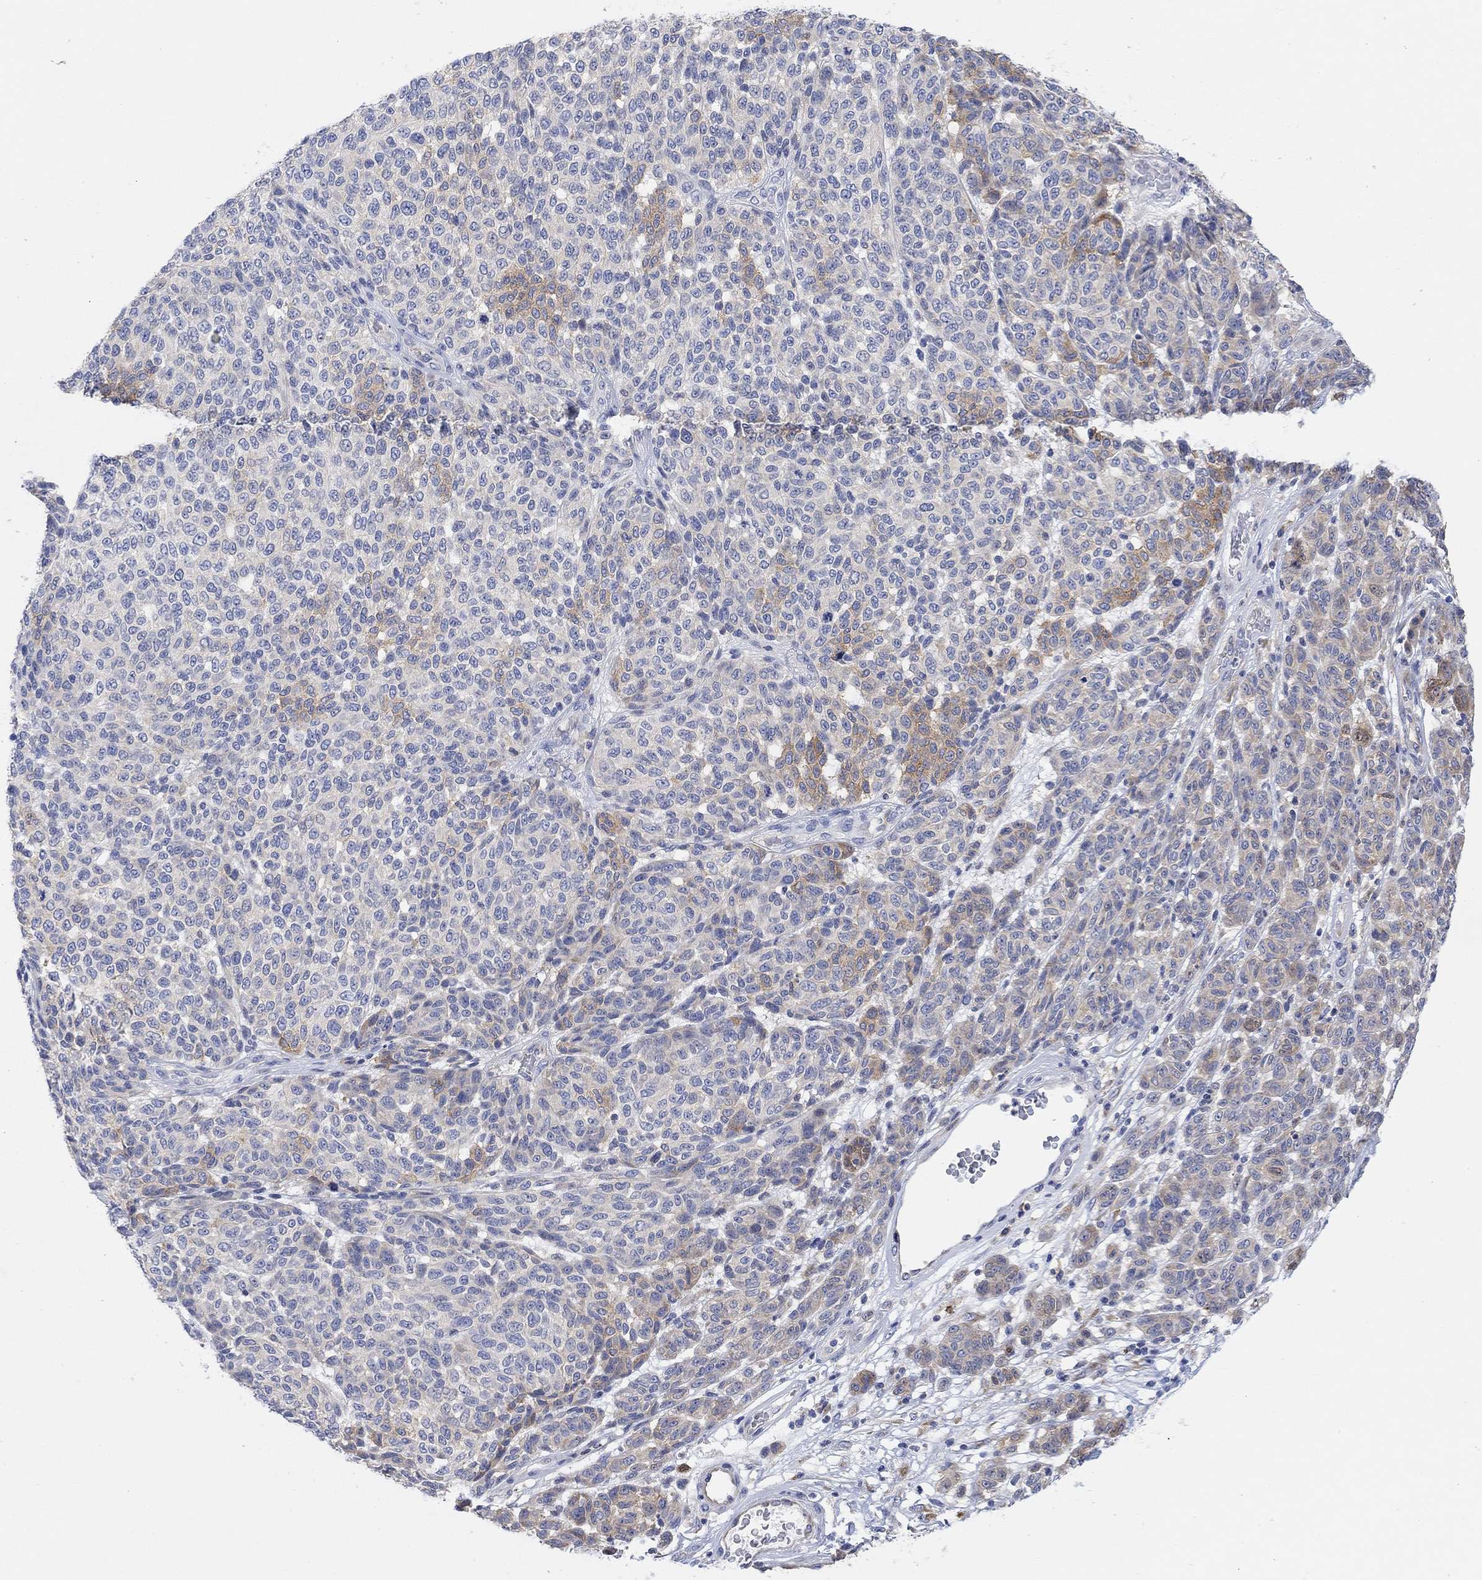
{"staining": {"intensity": "strong", "quantity": "<25%", "location": "cytoplasmic/membranous"}, "tissue": "melanoma", "cell_type": "Tumor cells", "image_type": "cancer", "snomed": [{"axis": "morphology", "description": "Malignant melanoma, NOS"}, {"axis": "topography", "description": "Skin"}], "caption": "A high-resolution image shows IHC staining of malignant melanoma, which reveals strong cytoplasmic/membranous staining in about <25% of tumor cells. (IHC, brightfield microscopy, high magnification).", "gene": "RGS1", "patient": {"sex": "male", "age": 59}}